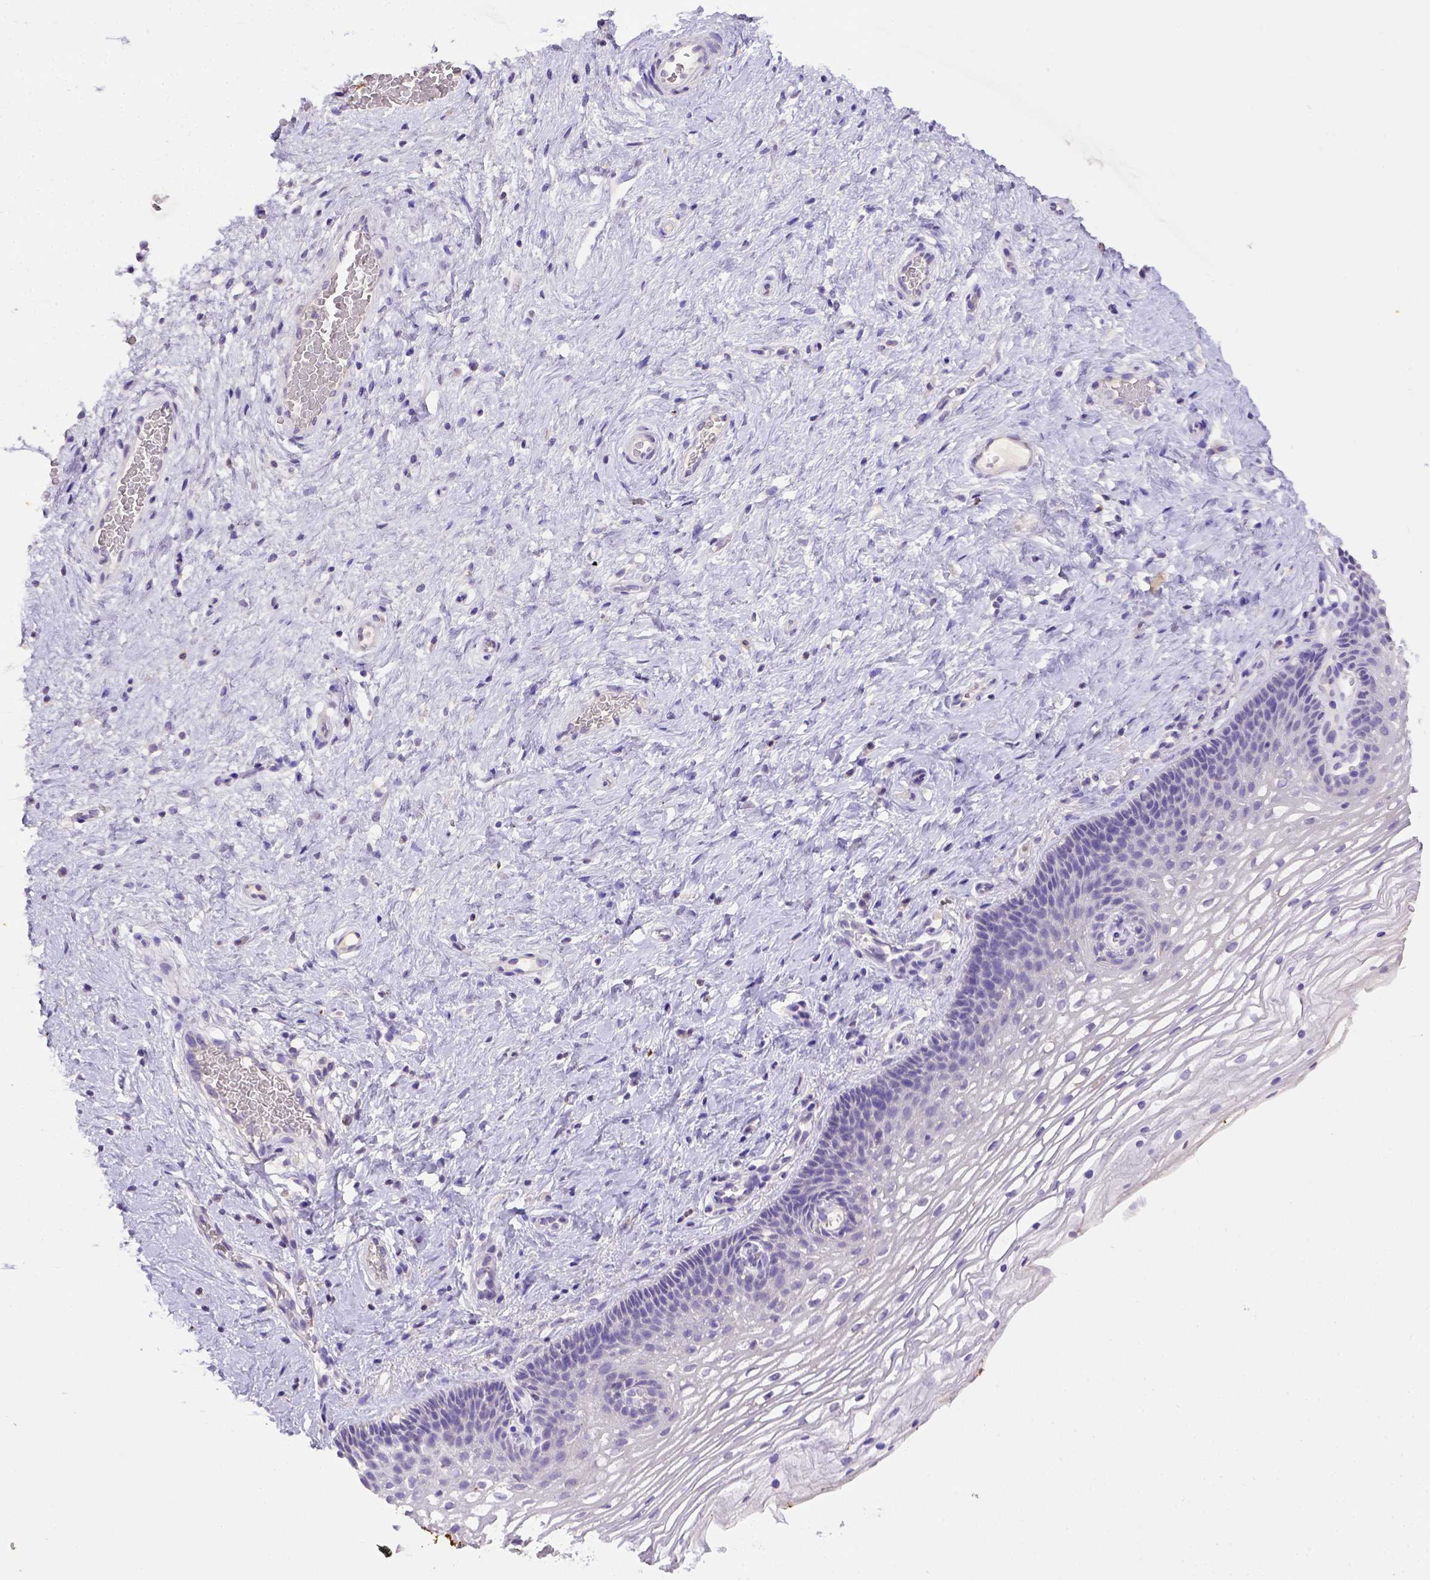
{"staining": {"intensity": "moderate", "quantity": "25%-75%", "location": "cytoplasmic/membranous"}, "tissue": "cervix", "cell_type": "Glandular cells", "image_type": "normal", "snomed": [{"axis": "morphology", "description": "Normal tissue, NOS"}, {"axis": "topography", "description": "Cervix"}], "caption": "DAB (3,3'-diaminobenzidine) immunohistochemical staining of normal human cervix exhibits moderate cytoplasmic/membranous protein positivity in about 25%-75% of glandular cells.", "gene": "B3GAT1", "patient": {"sex": "female", "age": 34}}